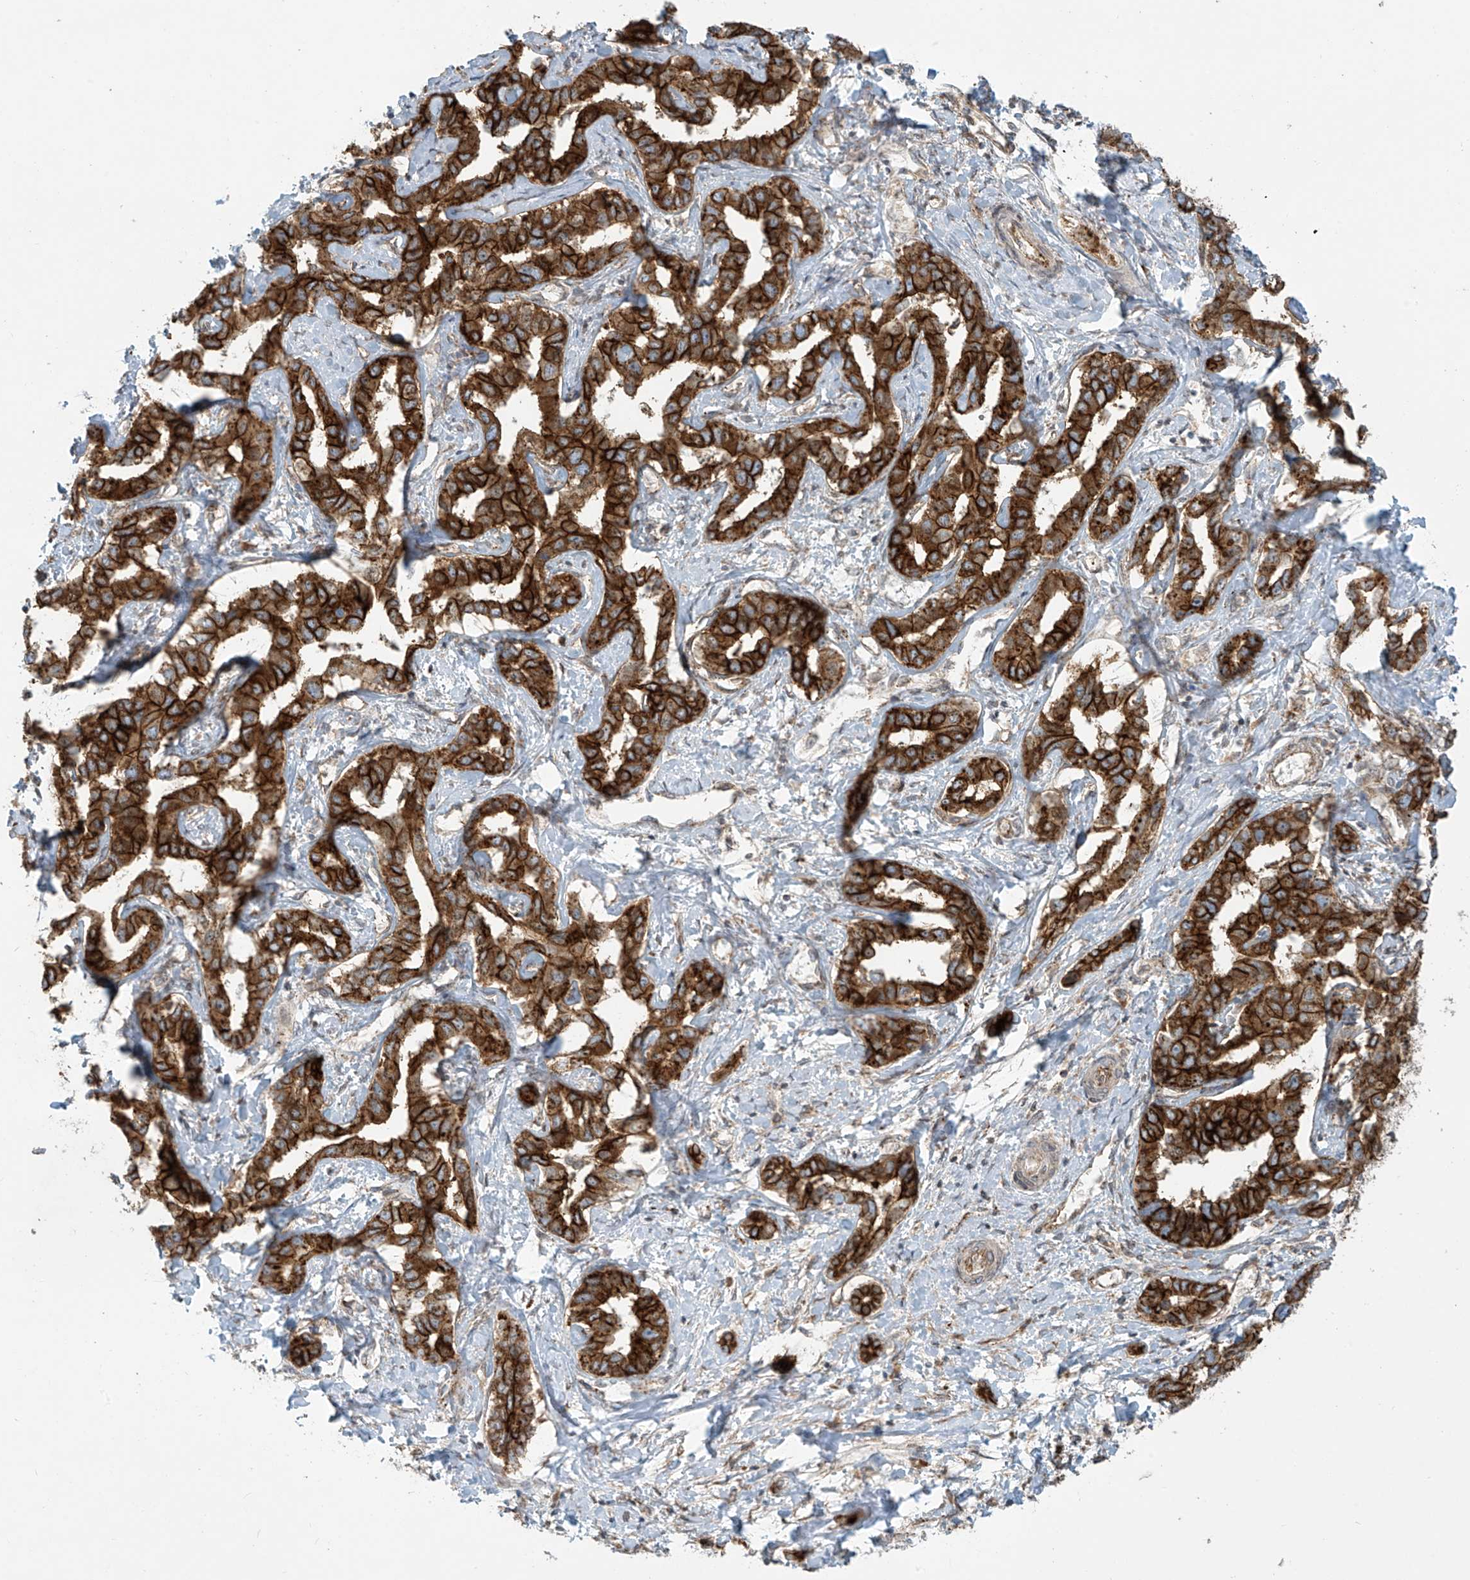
{"staining": {"intensity": "strong", "quantity": ">75%", "location": "cytoplasmic/membranous"}, "tissue": "liver cancer", "cell_type": "Tumor cells", "image_type": "cancer", "snomed": [{"axis": "morphology", "description": "Cholangiocarcinoma"}, {"axis": "topography", "description": "Liver"}], "caption": "Immunohistochemical staining of human liver cholangiocarcinoma displays strong cytoplasmic/membranous protein positivity in about >75% of tumor cells.", "gene": "LZTS3", "patient": {"sex": "male", "age": 59}}